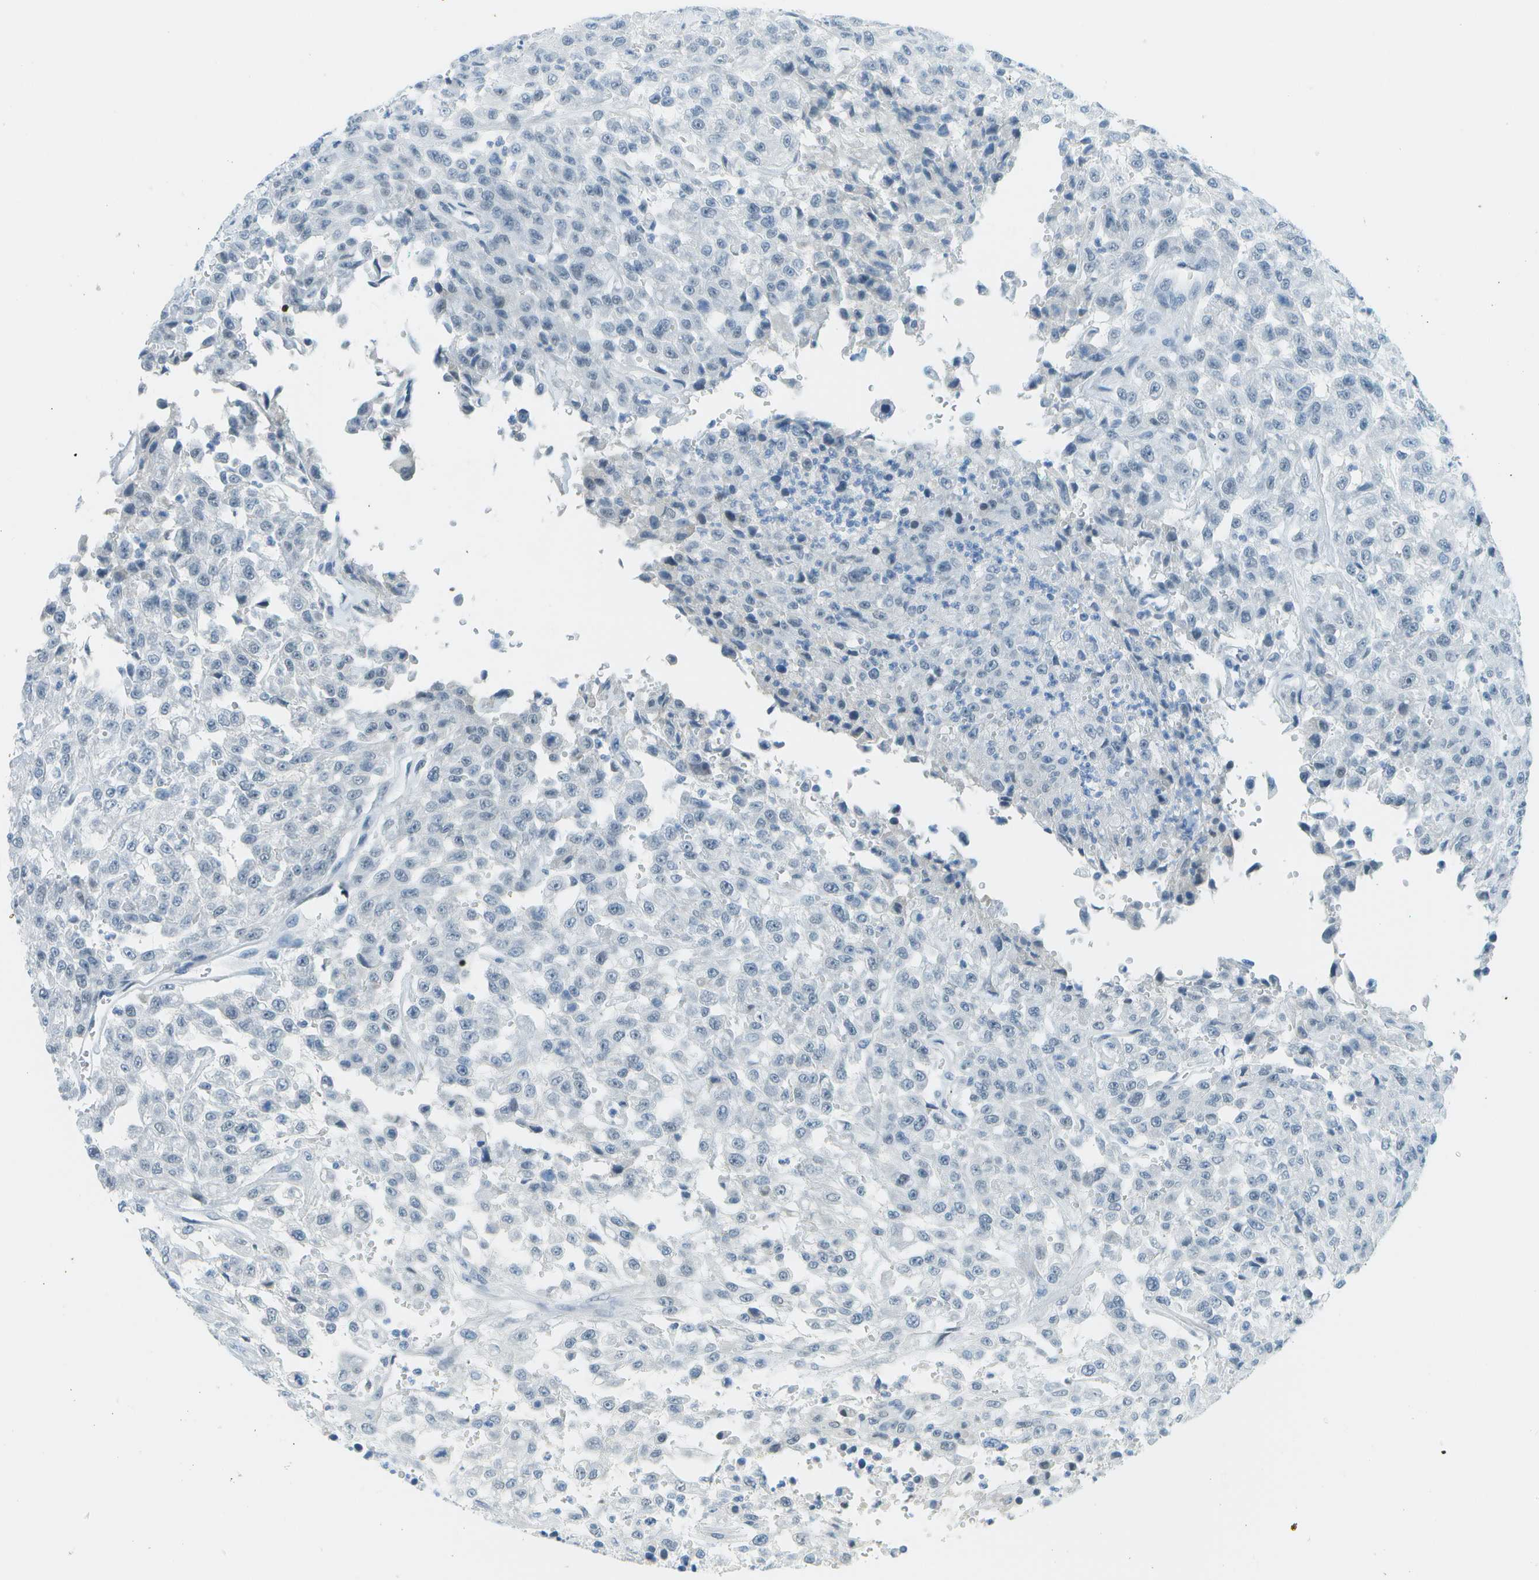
{"staining": {"intensity": "negative", "quantity": "none", "location": "none"}, "tissue": "urothelial cancer", "cell_type": "Tumor cells", "image_type": "cancer", "snomed": [{"axis": "morphology", "description": "Urothelial carcinoma, High grade"}, {"axis": "topography", "description": "Urinary bladder"}], "caption": "High power microscopy micrograph of an immunohistochemistry photomicrograph of urothelial cancer, revealing no significant expression in tumor cells.", "gene": "NEK11", "patient": {"sex": "male", "age": 46}}